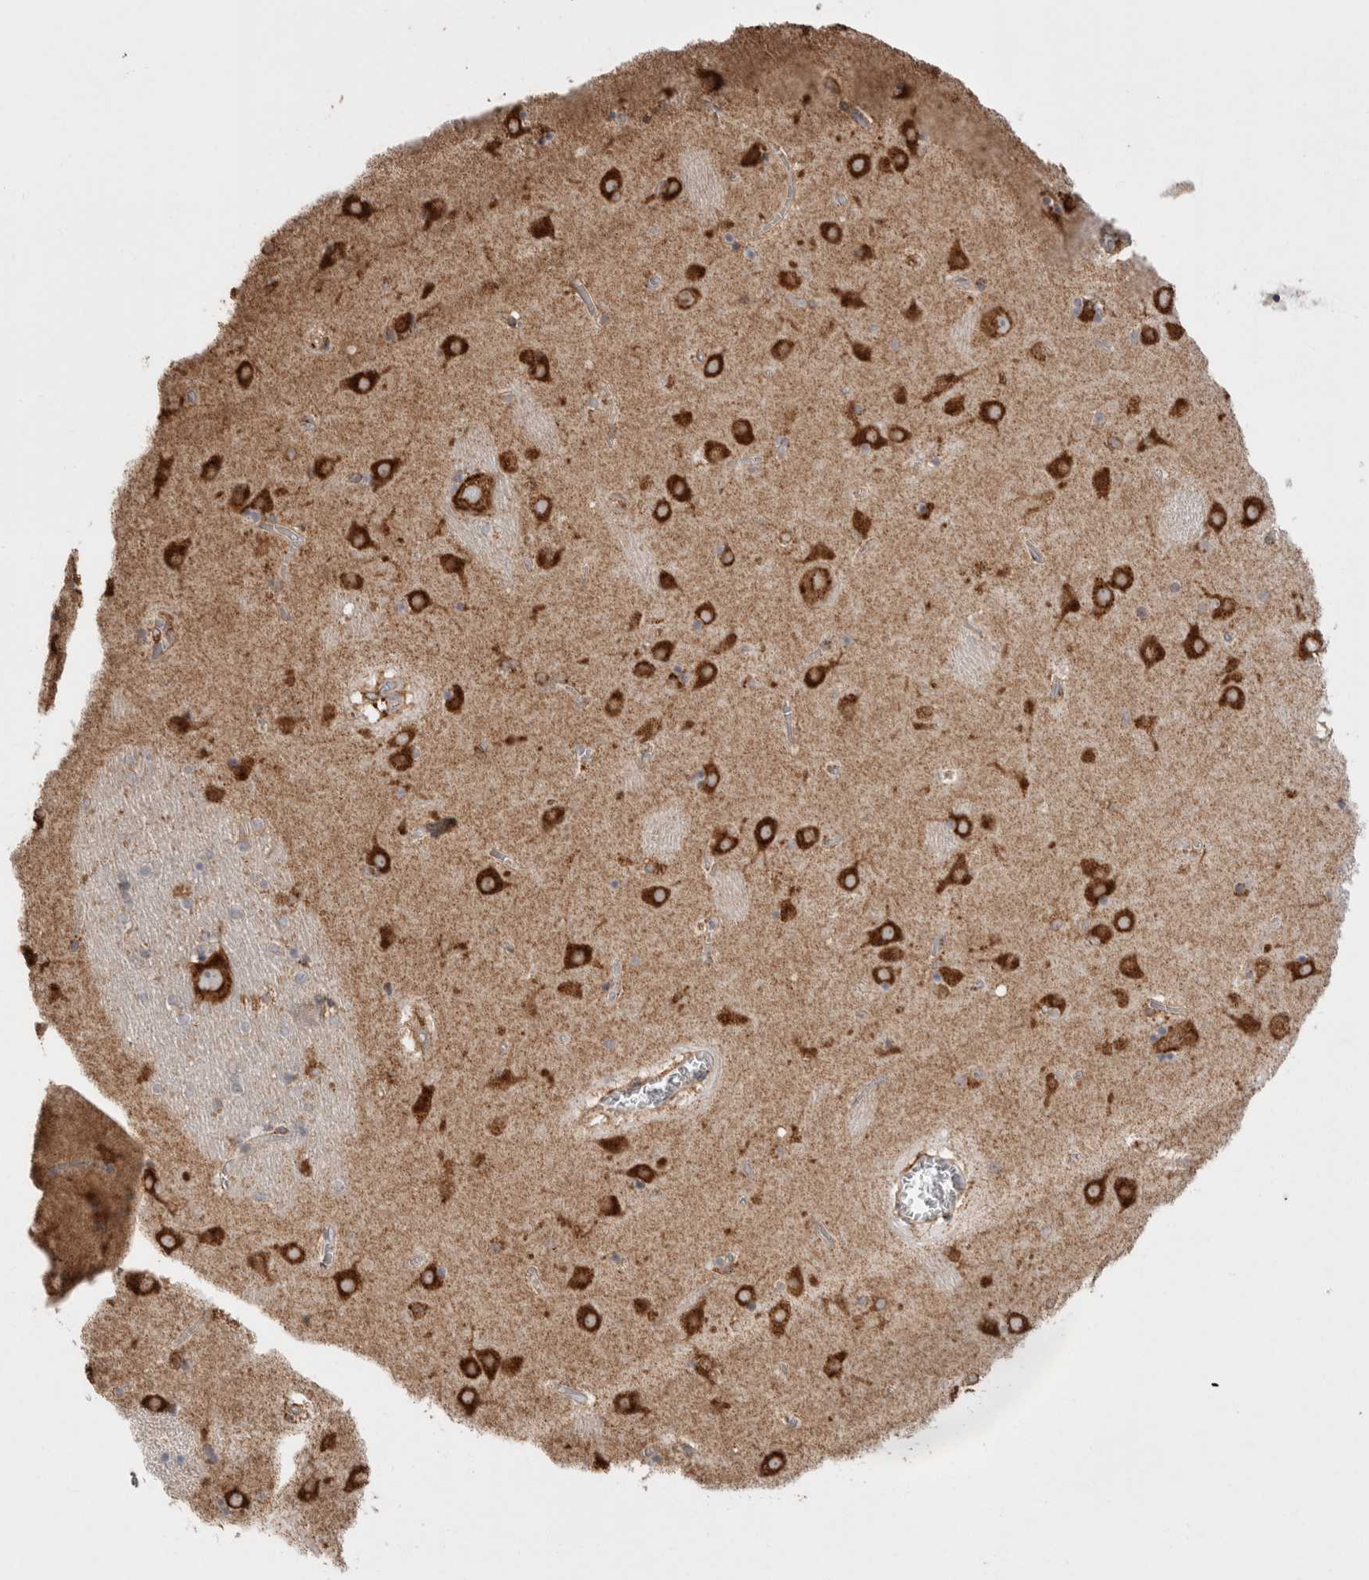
{"staining": {"intensity": "moderate", "quantity": "<25%", "location": "cytoplasmic/membranous"}, "tissue": "caudate", "cell_type": "Glial cells", "image_type": "normal", "snomed": [{"axis": "morphology", "description": "Normal tissue, NOS"}, {"axis": "topography", "description": "Lateral ventricle wall"}], "caption": "The histopathology image exhibits immunohistochemical staining of unremarkable caudate. There is moderate cytoplasmic/membranous expression is seen in approximately <25% of glial cells.", "gene": "LRPAP1", "patient": {"sex": "male", "age": 70}}